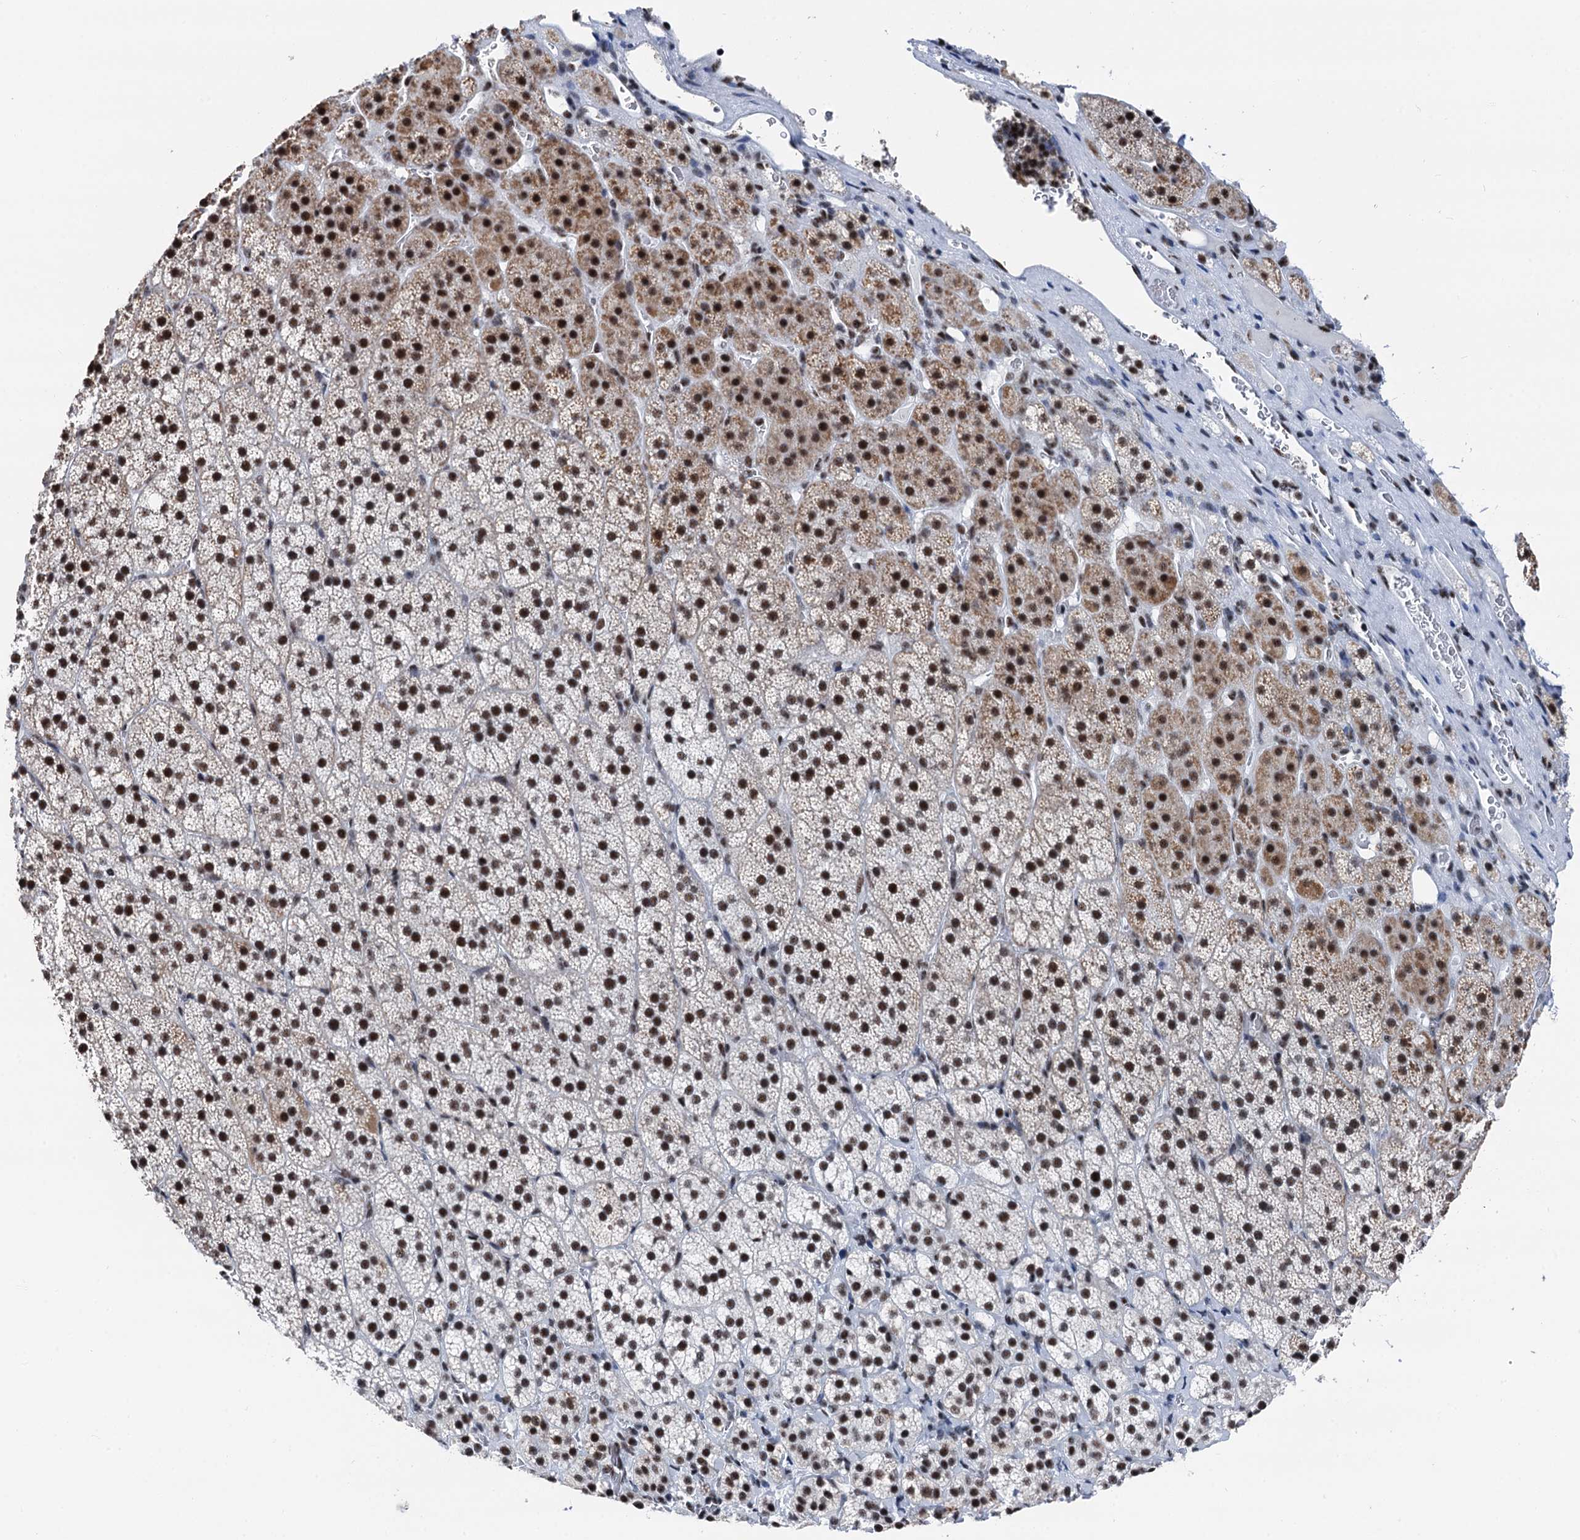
{"staining": {"intensity": "strong", "quantity": "<25%", "location": "nuclear"}, "tissue": "adrenal gland", "cell_type": "Glandular cells", "image_type": "normal", "snomed": [{"axis": "morphology", "description": "Normal tissue, NOS"}, {"axis": "topography", "description": "Adrenal gland"}], "caption": "Human adrenal gland stained with a brown dye shows strong nuclear positive expression in about <25% of glandular cells.", "gene": "DDX23", "patient": {"sex": "female", "age": 44}}